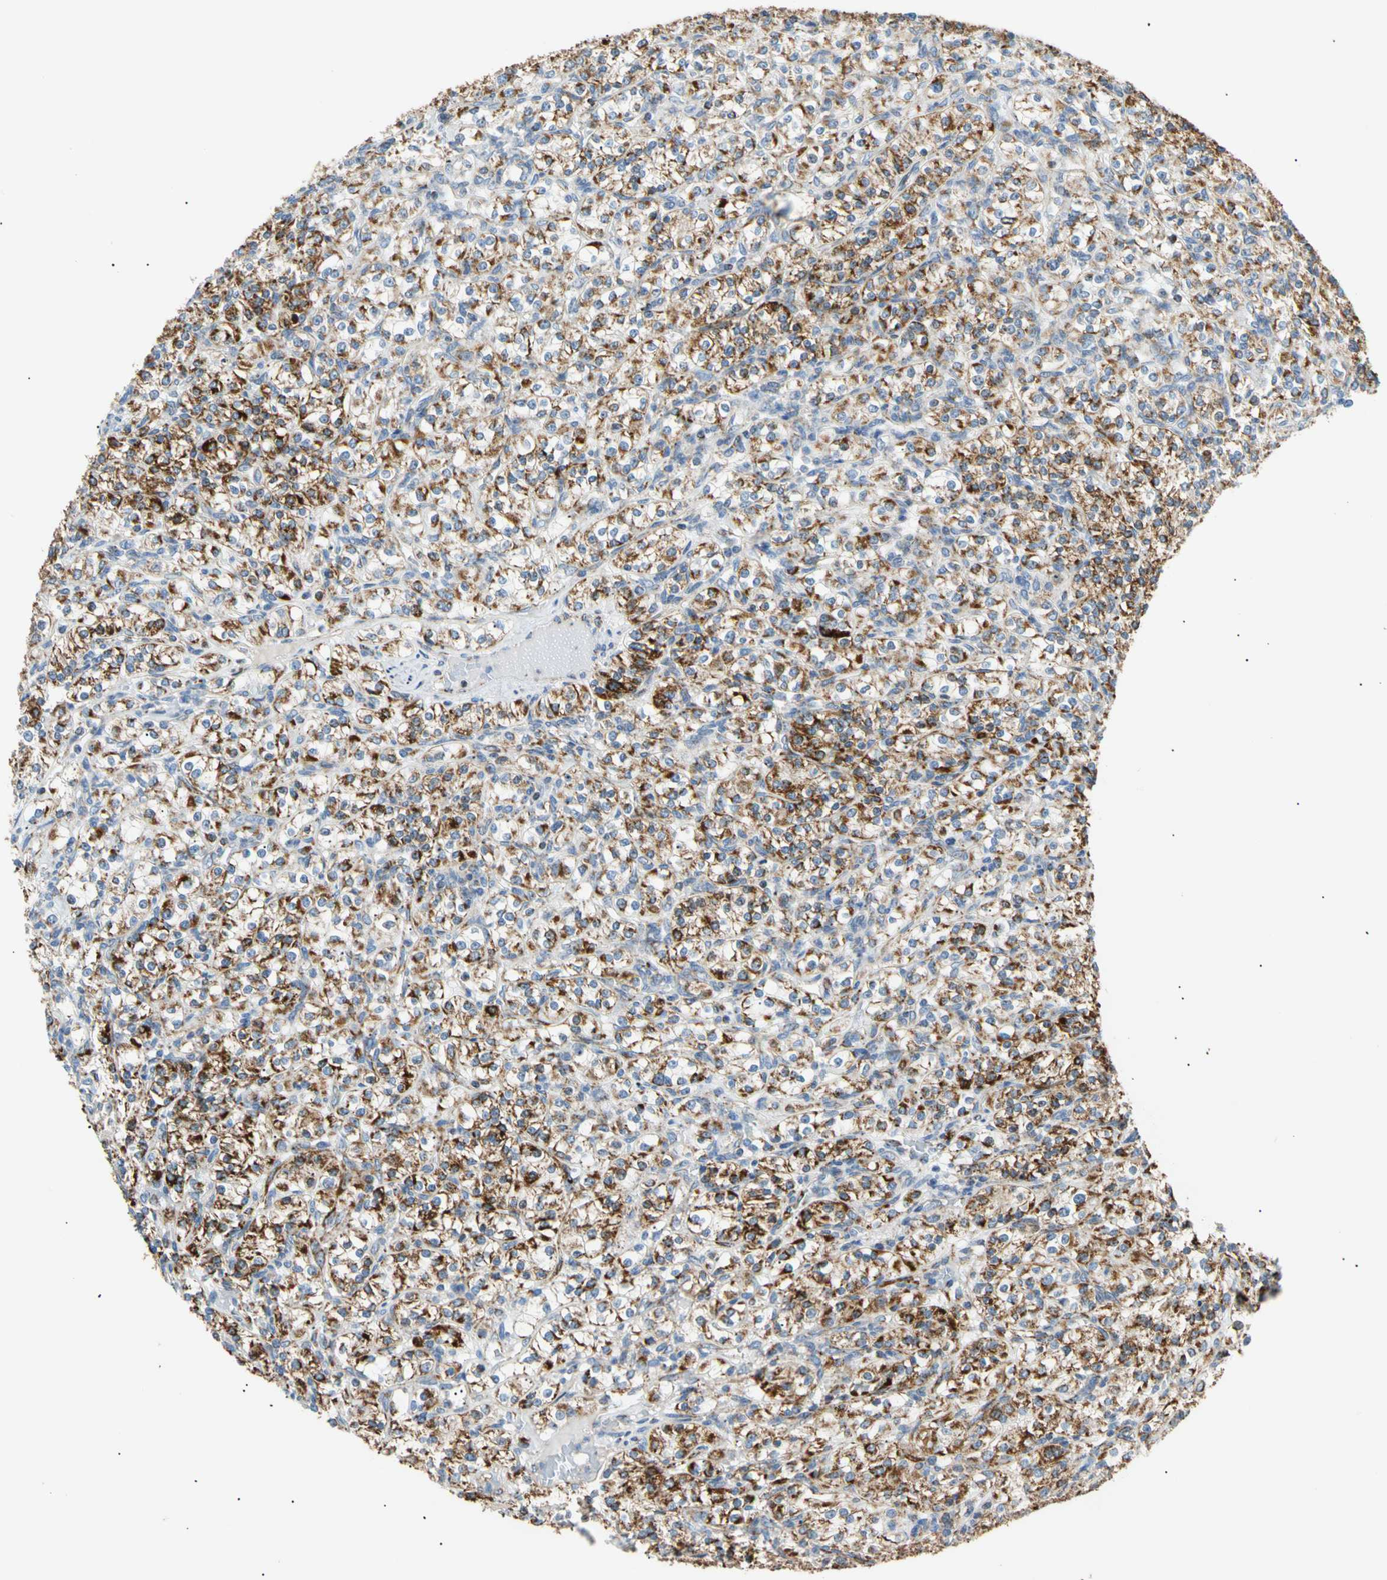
{"staining": {"intensity": "strong", "quantity": ">75%", "location": "cytoplasmic/membranous"}, "tissue": "renal cancer", "cell_type": "Tumor cells", "image_type": "cancer", "snomed": [{"axis": "morphology", "description": "Adenocarcinoma, NOS"}, {"axis": "topography", "description": "Kidney"}], "caption": "Immunohistochemistry (IHC) (DAB) staining of human renal cancer reveals strong cytoplasmic/membranous protein expression in approximately >75% of tumor cells. (IHC, brightfield microscopy, high magnification).", "gene": "ACAT1", "patient": {"sex": "male", "age": 77}}